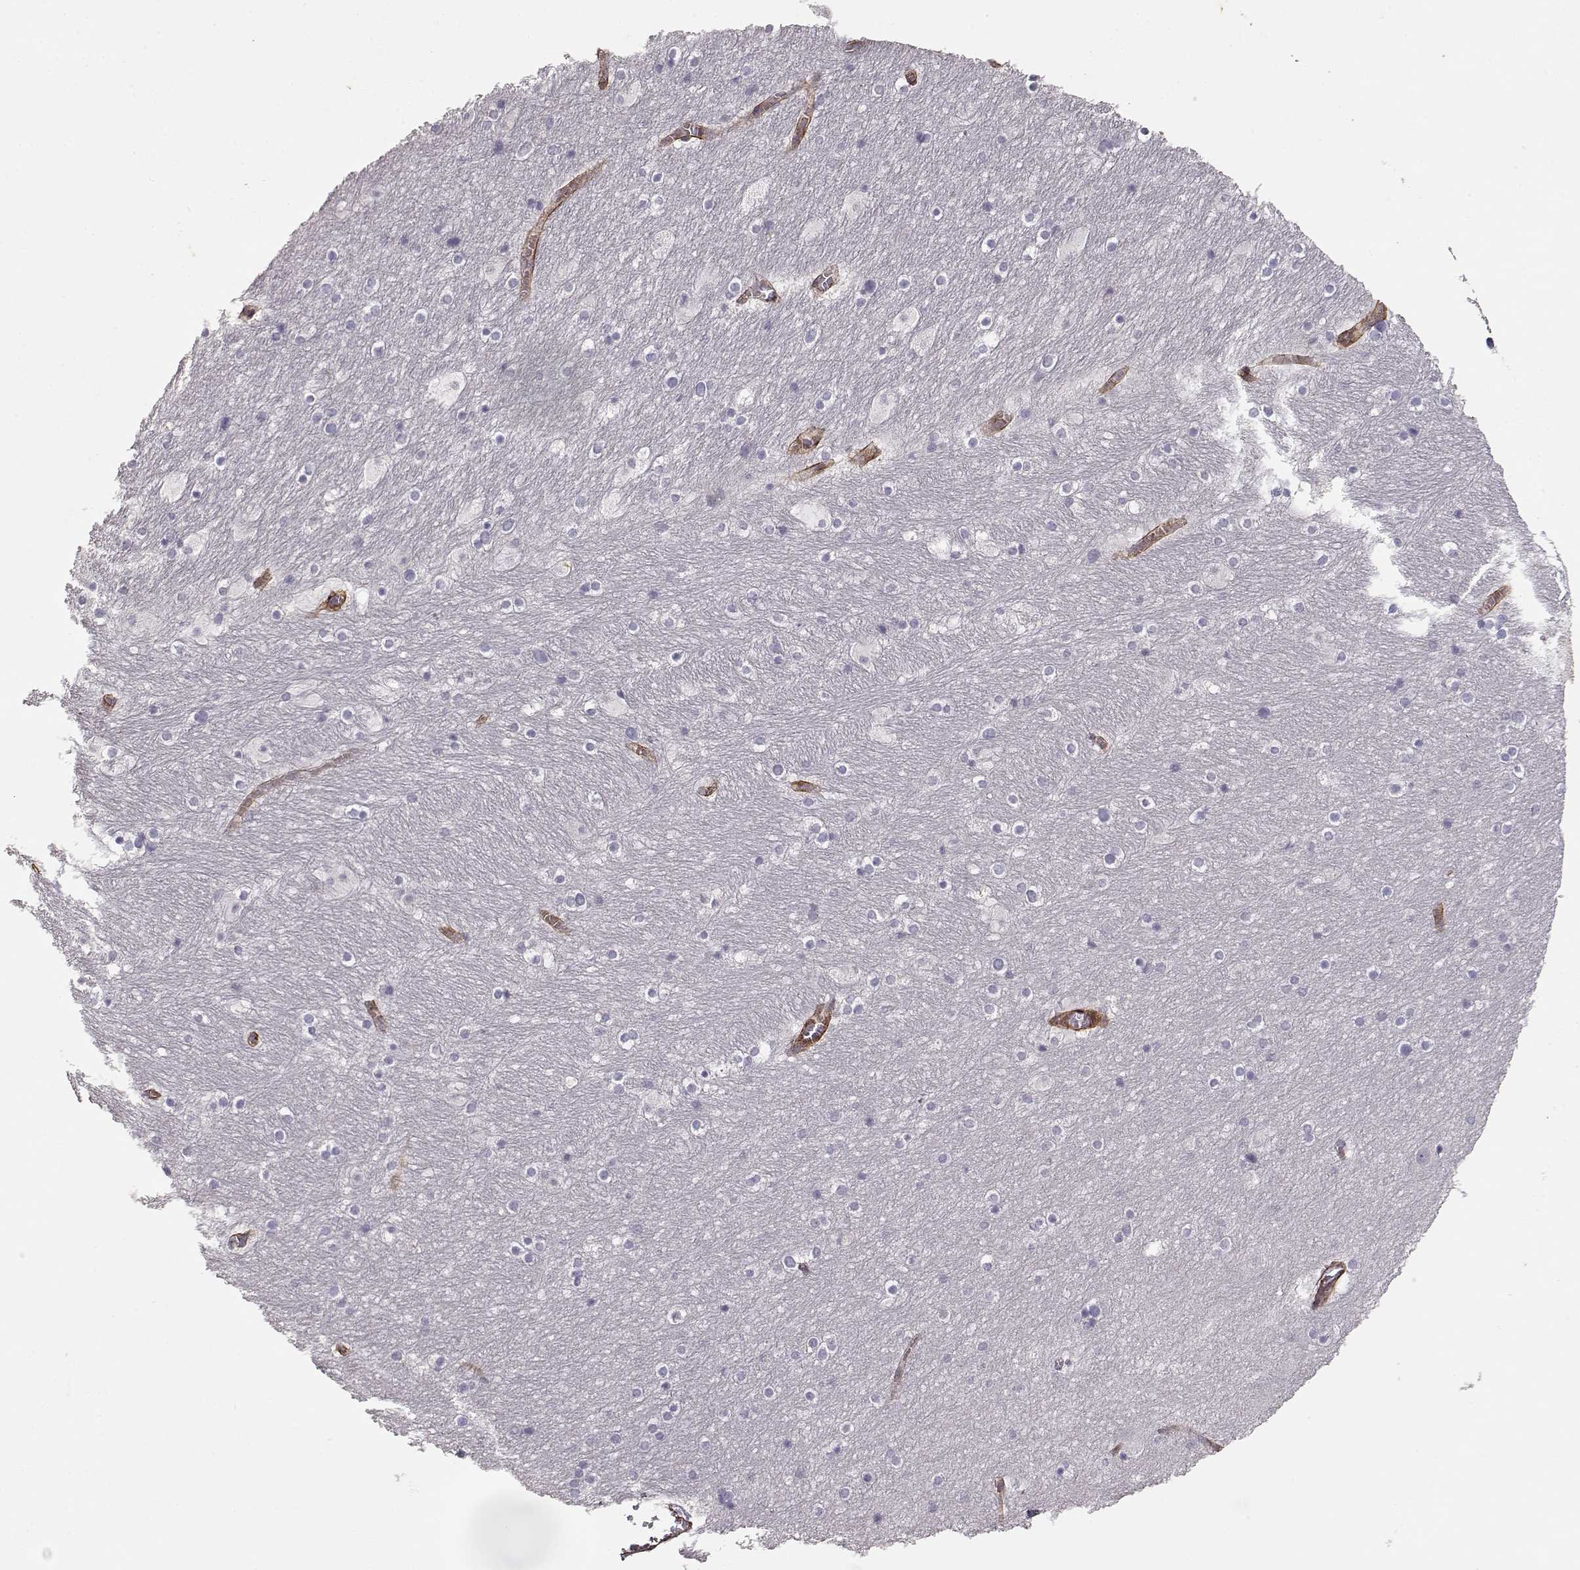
{"staining": {"intensity": "negative", "quantity": "none", "location": "none"}, "tissue": "hippocampus", "cell_type": "Glial cells", "image_type": "normal", "snomed": [{"axis": "morphology", "description": "Normal tissue, NOS"}, {"axis": "topography", "description": "Hippocampus"}], "caption": "This is a histopathology image of IHC staining of benign hippocampus, which shows no staining in glial cells.", "gene": "LAMA5", "patient": {"sex": "male", "age": 45}}